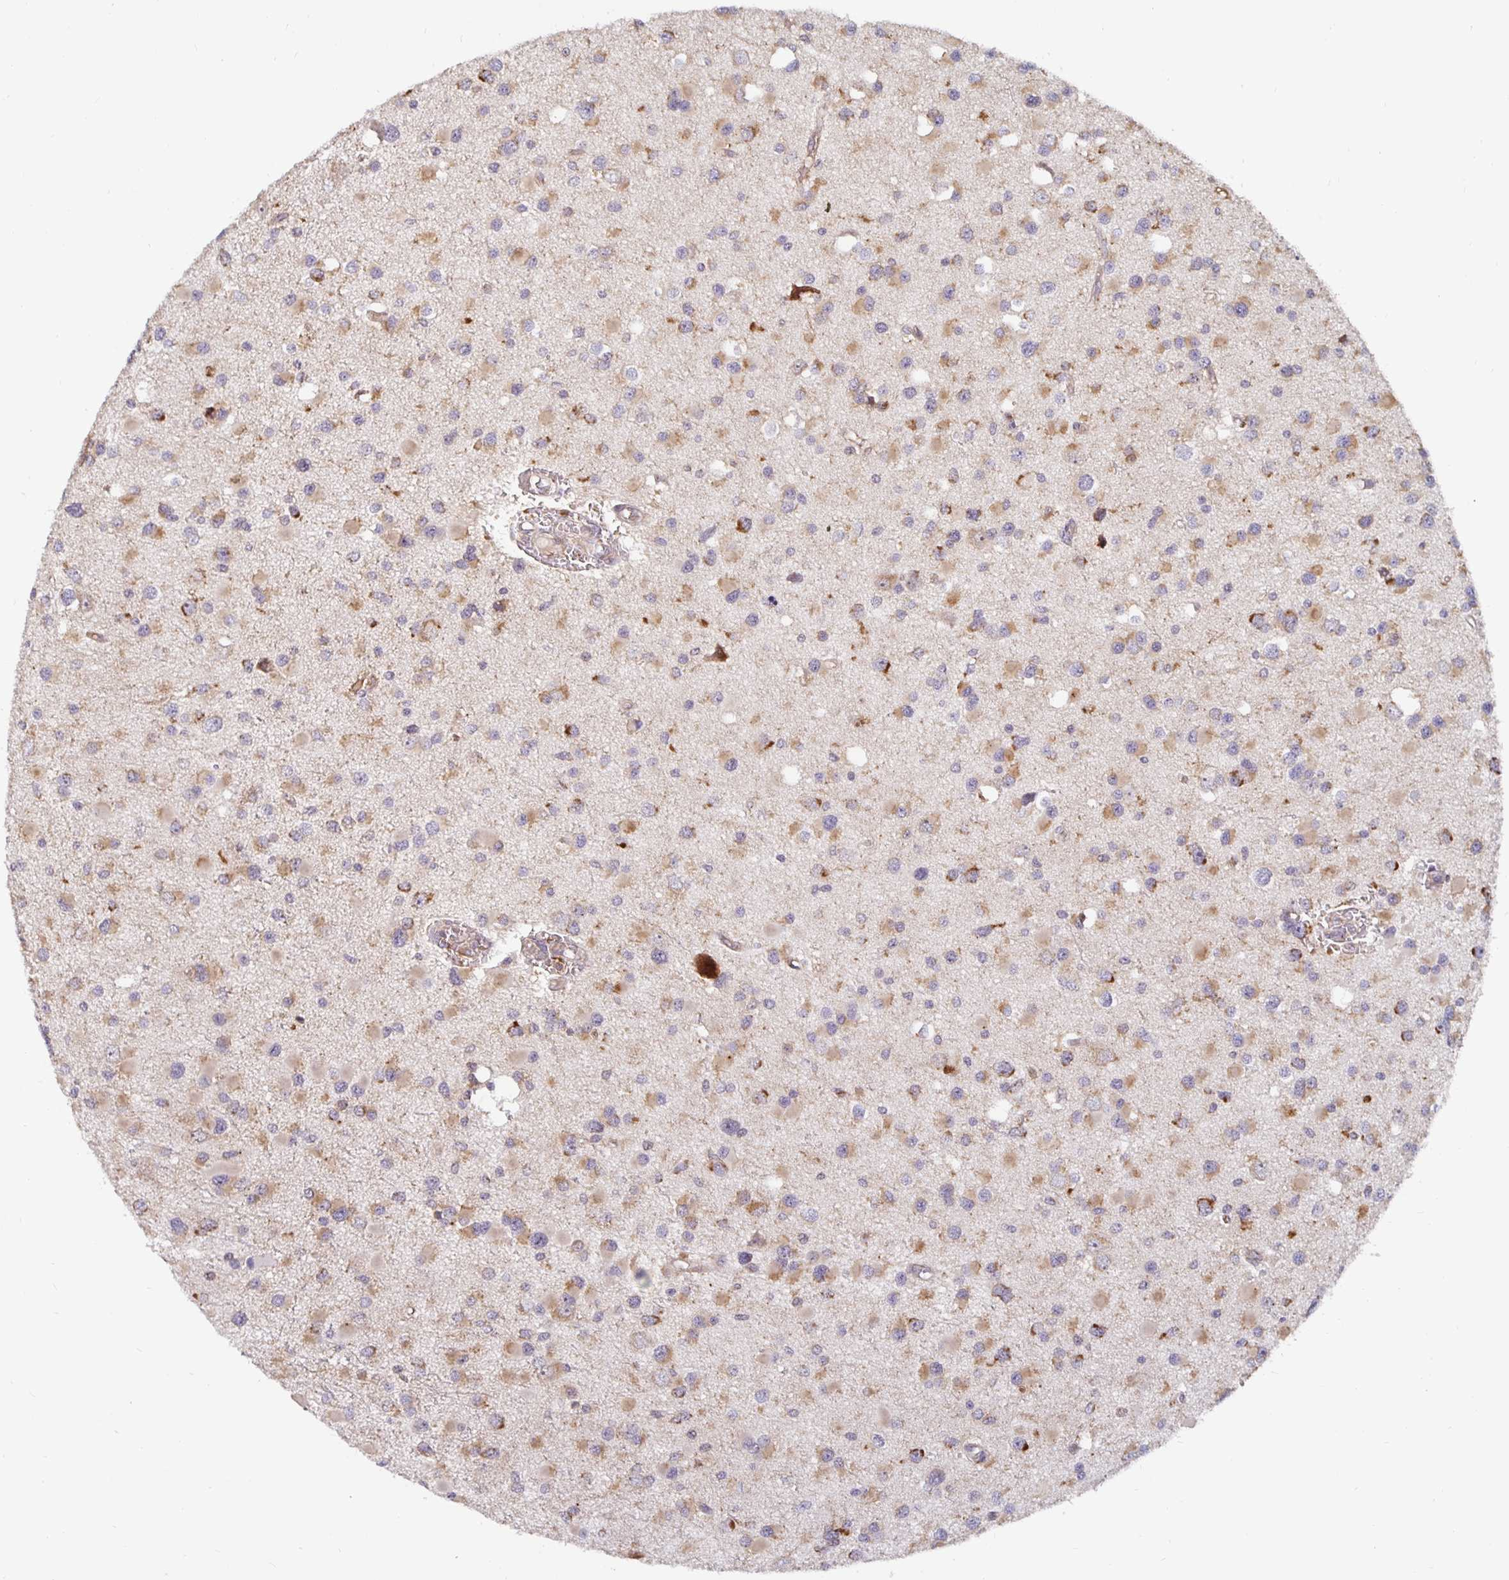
{"staining": {"intensity": "moderate", "quantity": "25%-75%", "location": "cytoplasmic/membranous"}, "tissue": "glioma", "cell_type": "Tumor cells", "image_type": "cancer", "snomed": [{"axis": "morphology", "description": "Glioma, malignant, High grade"}, {"axis": "topography", "description": "Brain"}], "caption": "The photomicrograph displays immunohistochemical staining of glioma. There is moderate cytoplasmic/membranous staining is present in about 25%-75% of tumor cells.", "gene": "MRPL28", "patient": {"sex": "male", "age": 54}}